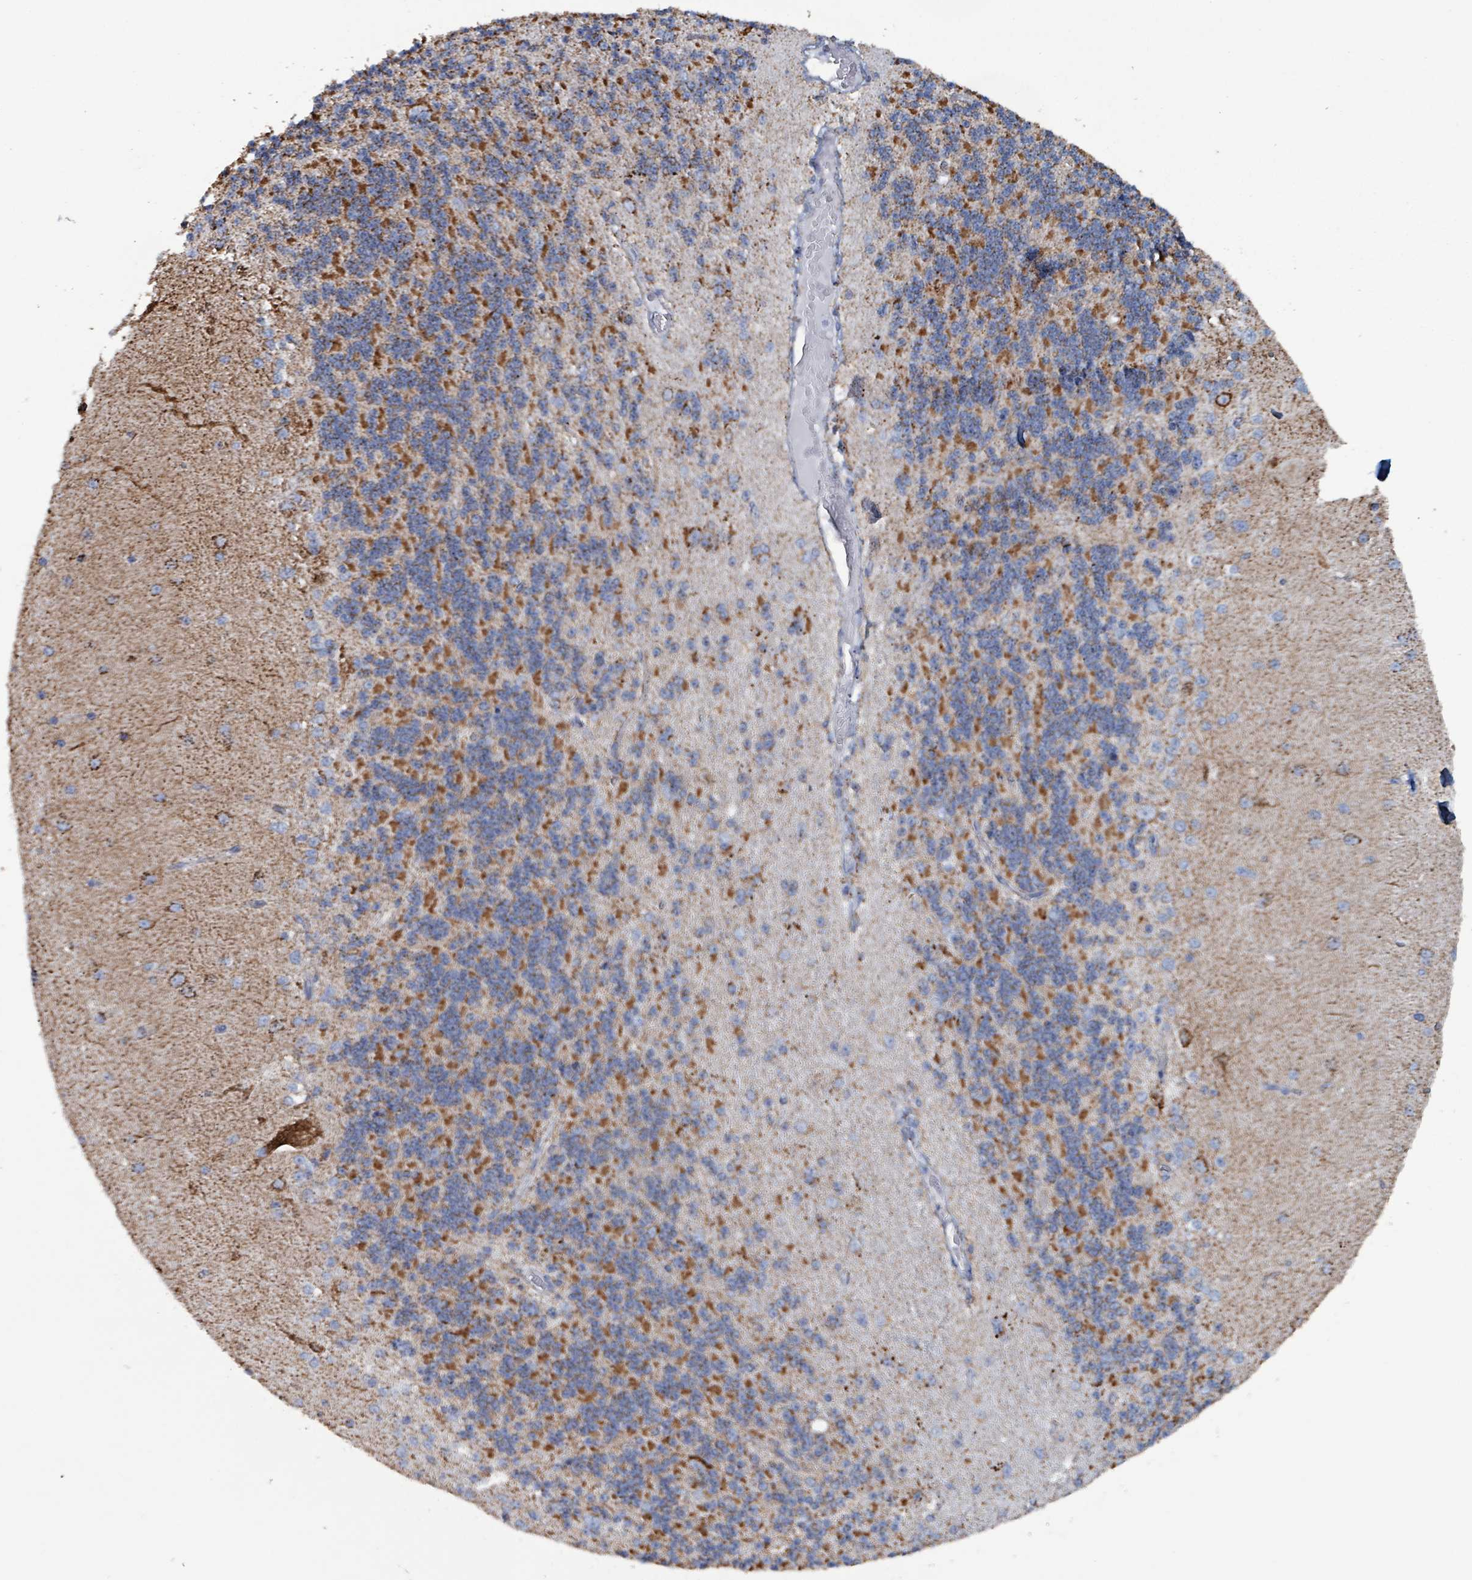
{"staining": {"intensity": "strong", "quantity": "25%-75%", "location": "cytoplasmic/membranous"}, "tissue": "cerebellum", "cell_type": "Cells in granular layer", "image_type": "normal", "snomed": [{"axis": "morphology", "description": "Normal tissue, NOS"}, {"axis": "topography", "description": "Cerebellum"}], "caption": "Immunohistochemical staining of normal cerebellum reveals 25%-75% levels of strong cytoplasmic/membranous protein expression in approximately 25%-75% of cells in granular layer. (DAB IHC with brightfield microscopy, high magnification).", "gene": "IDH3B", "patient": {"sex": "female", "age": 29}}